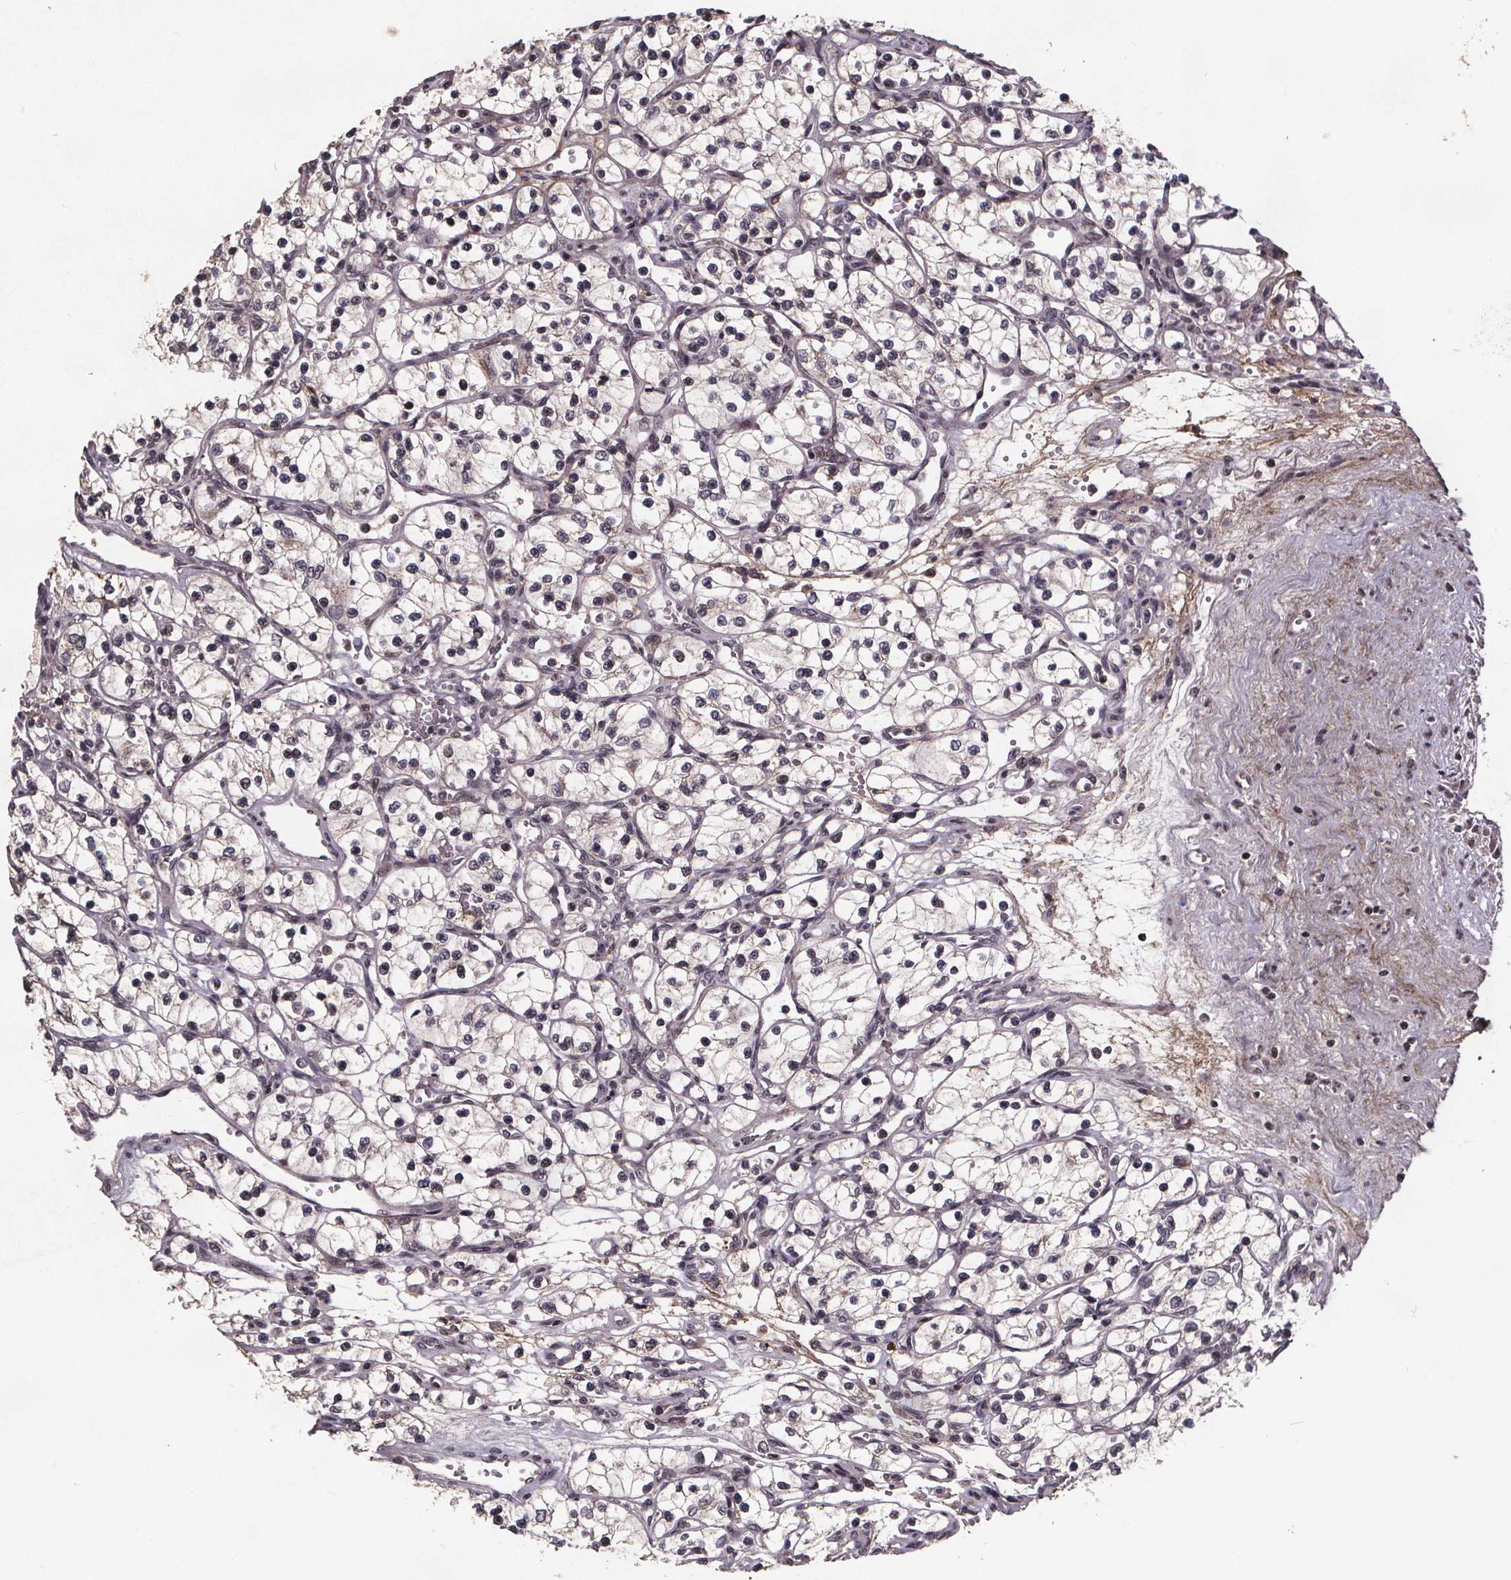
{"staining": {"intensity": "negative", "quantity": "none", "location": "none"}, "tissue": "renal cancer", "cell_type": "Tumor cells", "image_type": "cancer", "snomed": [{"axis": "morphology", "description": "Adenocarcinoma, NOS"}, {"axis": "topography", "description": "Kidney"}], "caption": "This is an immunohistochemistry (IHC) image of human adenocarcinoma (renal). There is no positivity in tumor cells.", "gene": "GPX3", "patient": {"sex": "female", "age": 69}}